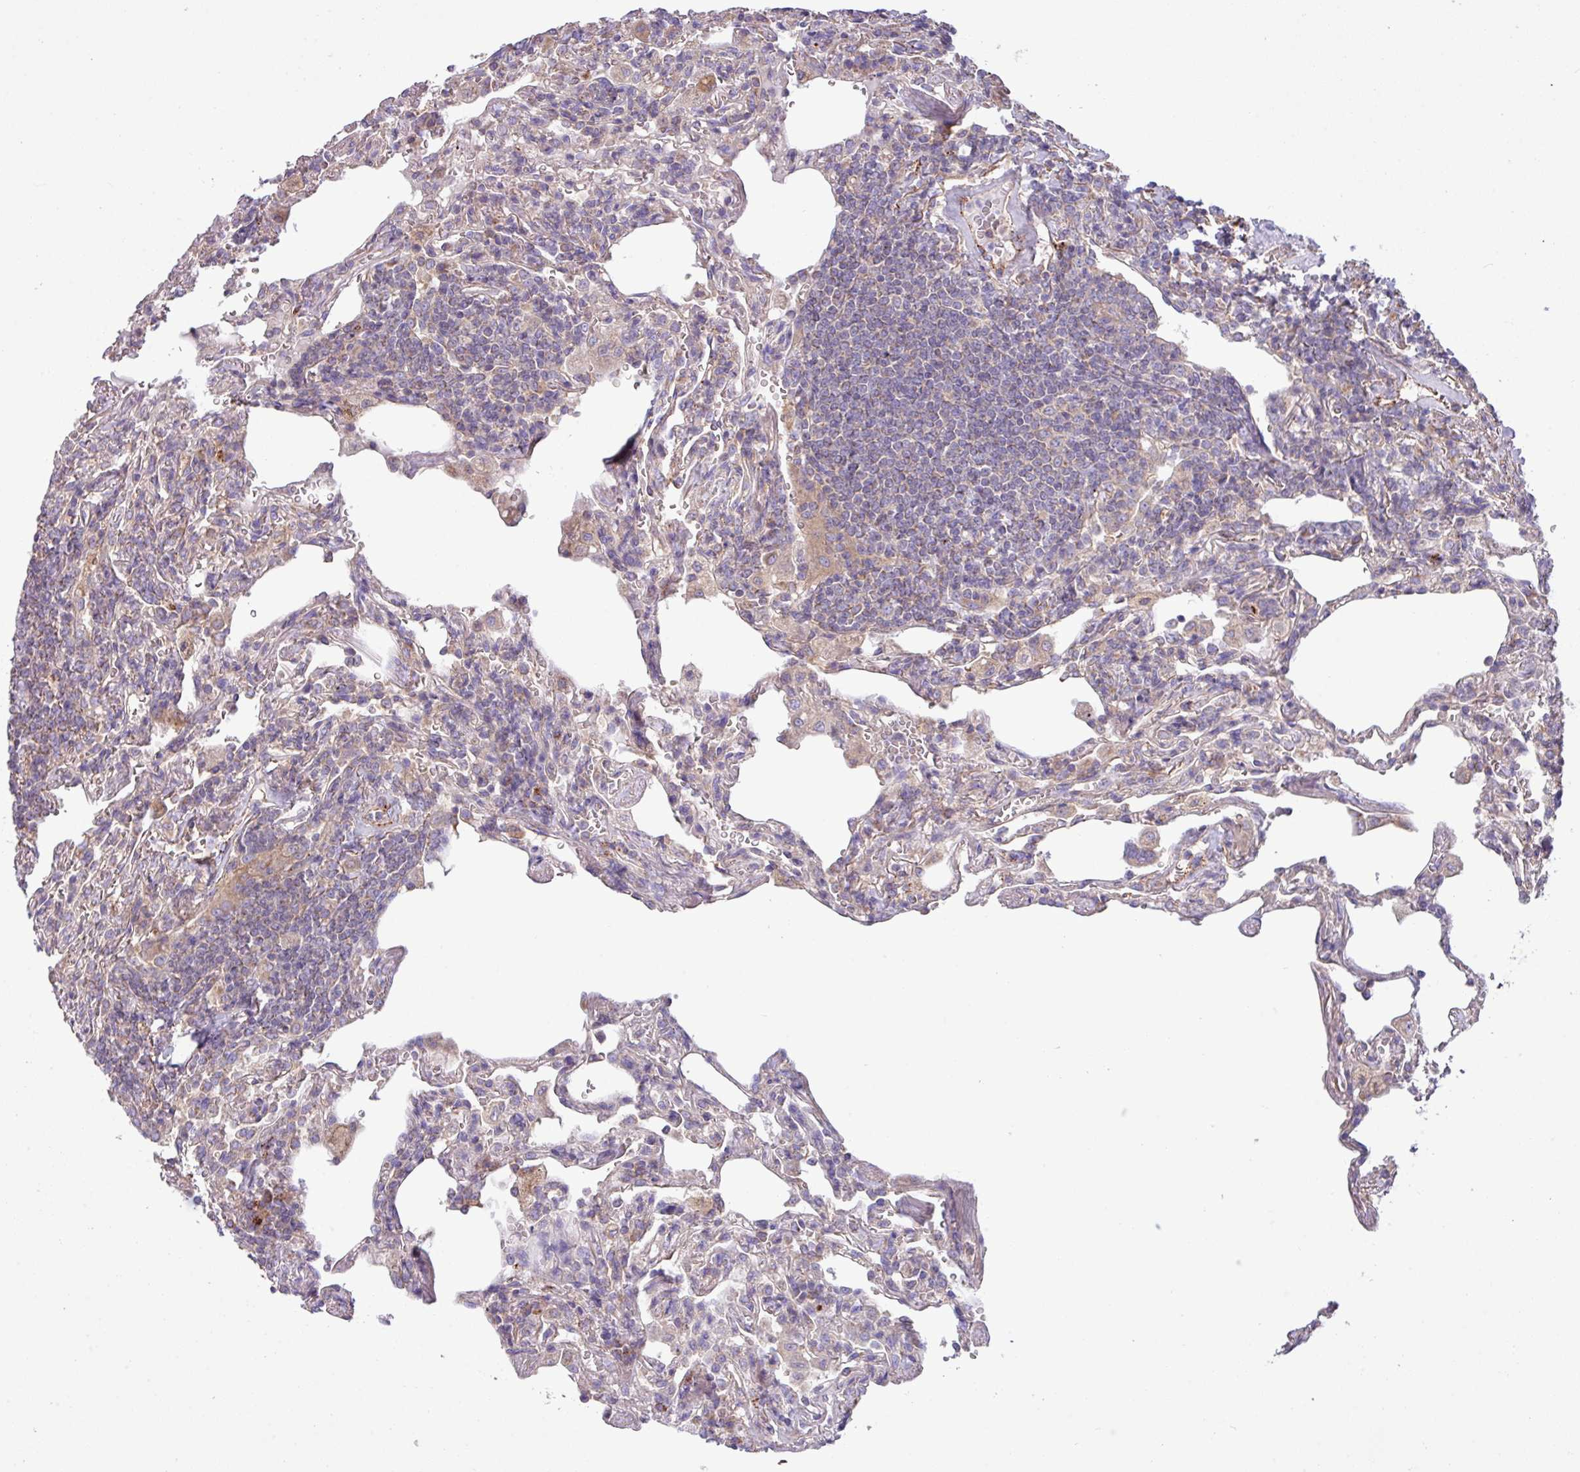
{"staining": {"intensity": "negative", "quantity": "none", "location": "none"}, "tissue": "lymphoma", "cell_type": "Tumor cells", "image_type": "cancer", "snomed": [{"axis": "morphology", "description": "Malignant lymphoma, non-Hodgkin's type, Low grade"}, {"axis": "topography", "description": "Lung"}], "caption": "The IHC photomicrograph has no significant staining in tumor cells of malignant lymphoma, non-Hodgkin's type (low-grade) tissue. (IHC, brightfield microscopy, high magnification).", "gene": "PPM1J", "patient": {"sex": "female", "age": 71}}